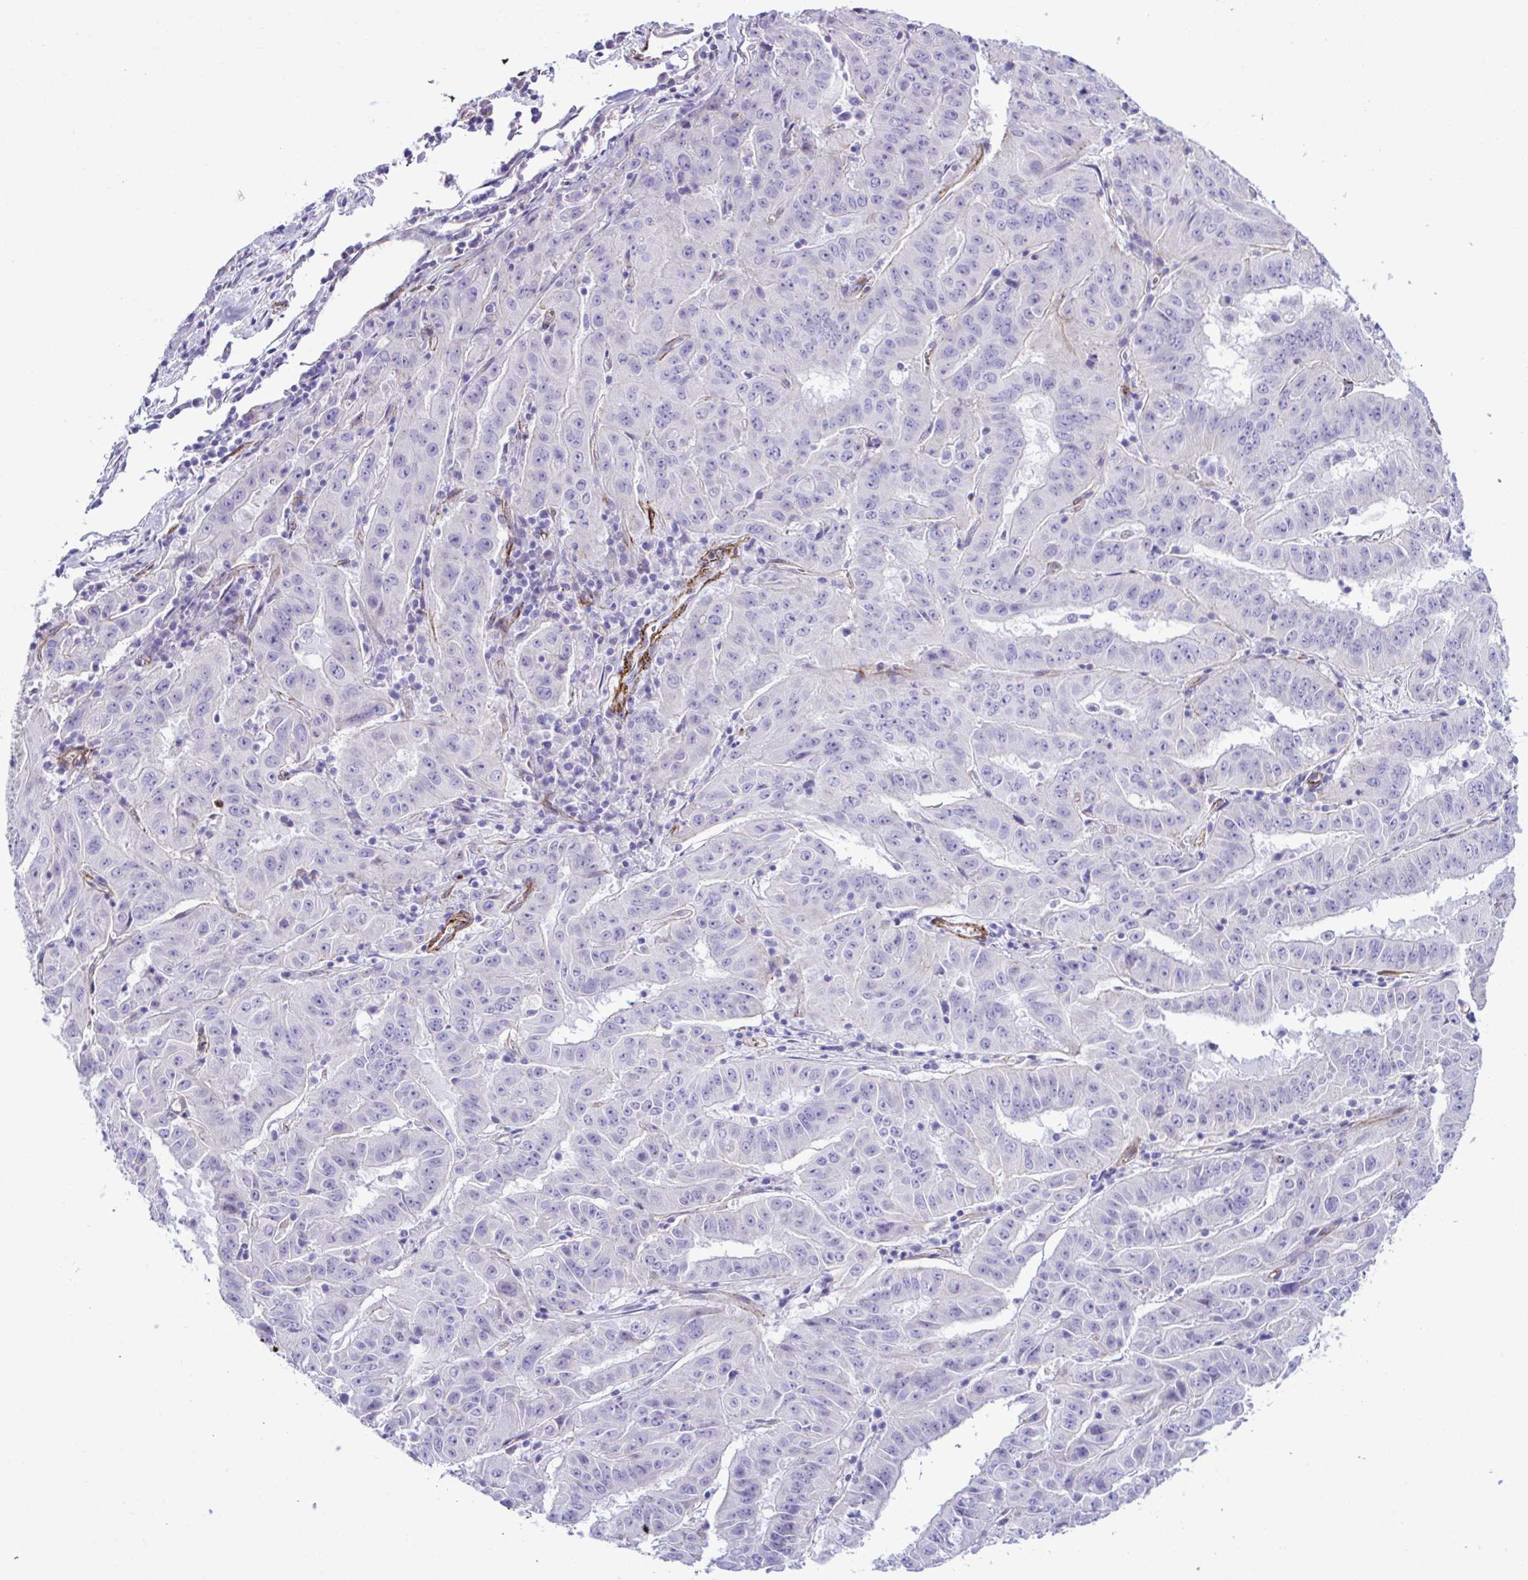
{"staining": {"intensity": "negative", "quantity": "none", "location": "none"}, "tissue": "pancreatic cancer", "cell_type": "Tumor cells", "image_type": "cancer", "snomed": [{"axis": "morphology", "description": "Adenocarcinoma, NOS"}, {"axis": "topography", "description": "Pancreas"}], "caption": "A high-resolution histopathology image shows IHC staining of adenocarcinoma (pancreatic), which demonstrates no significant expression in tumor cells.", "gene": "SYNPO2L", "patient": {"sex": "male", "age": 63}}